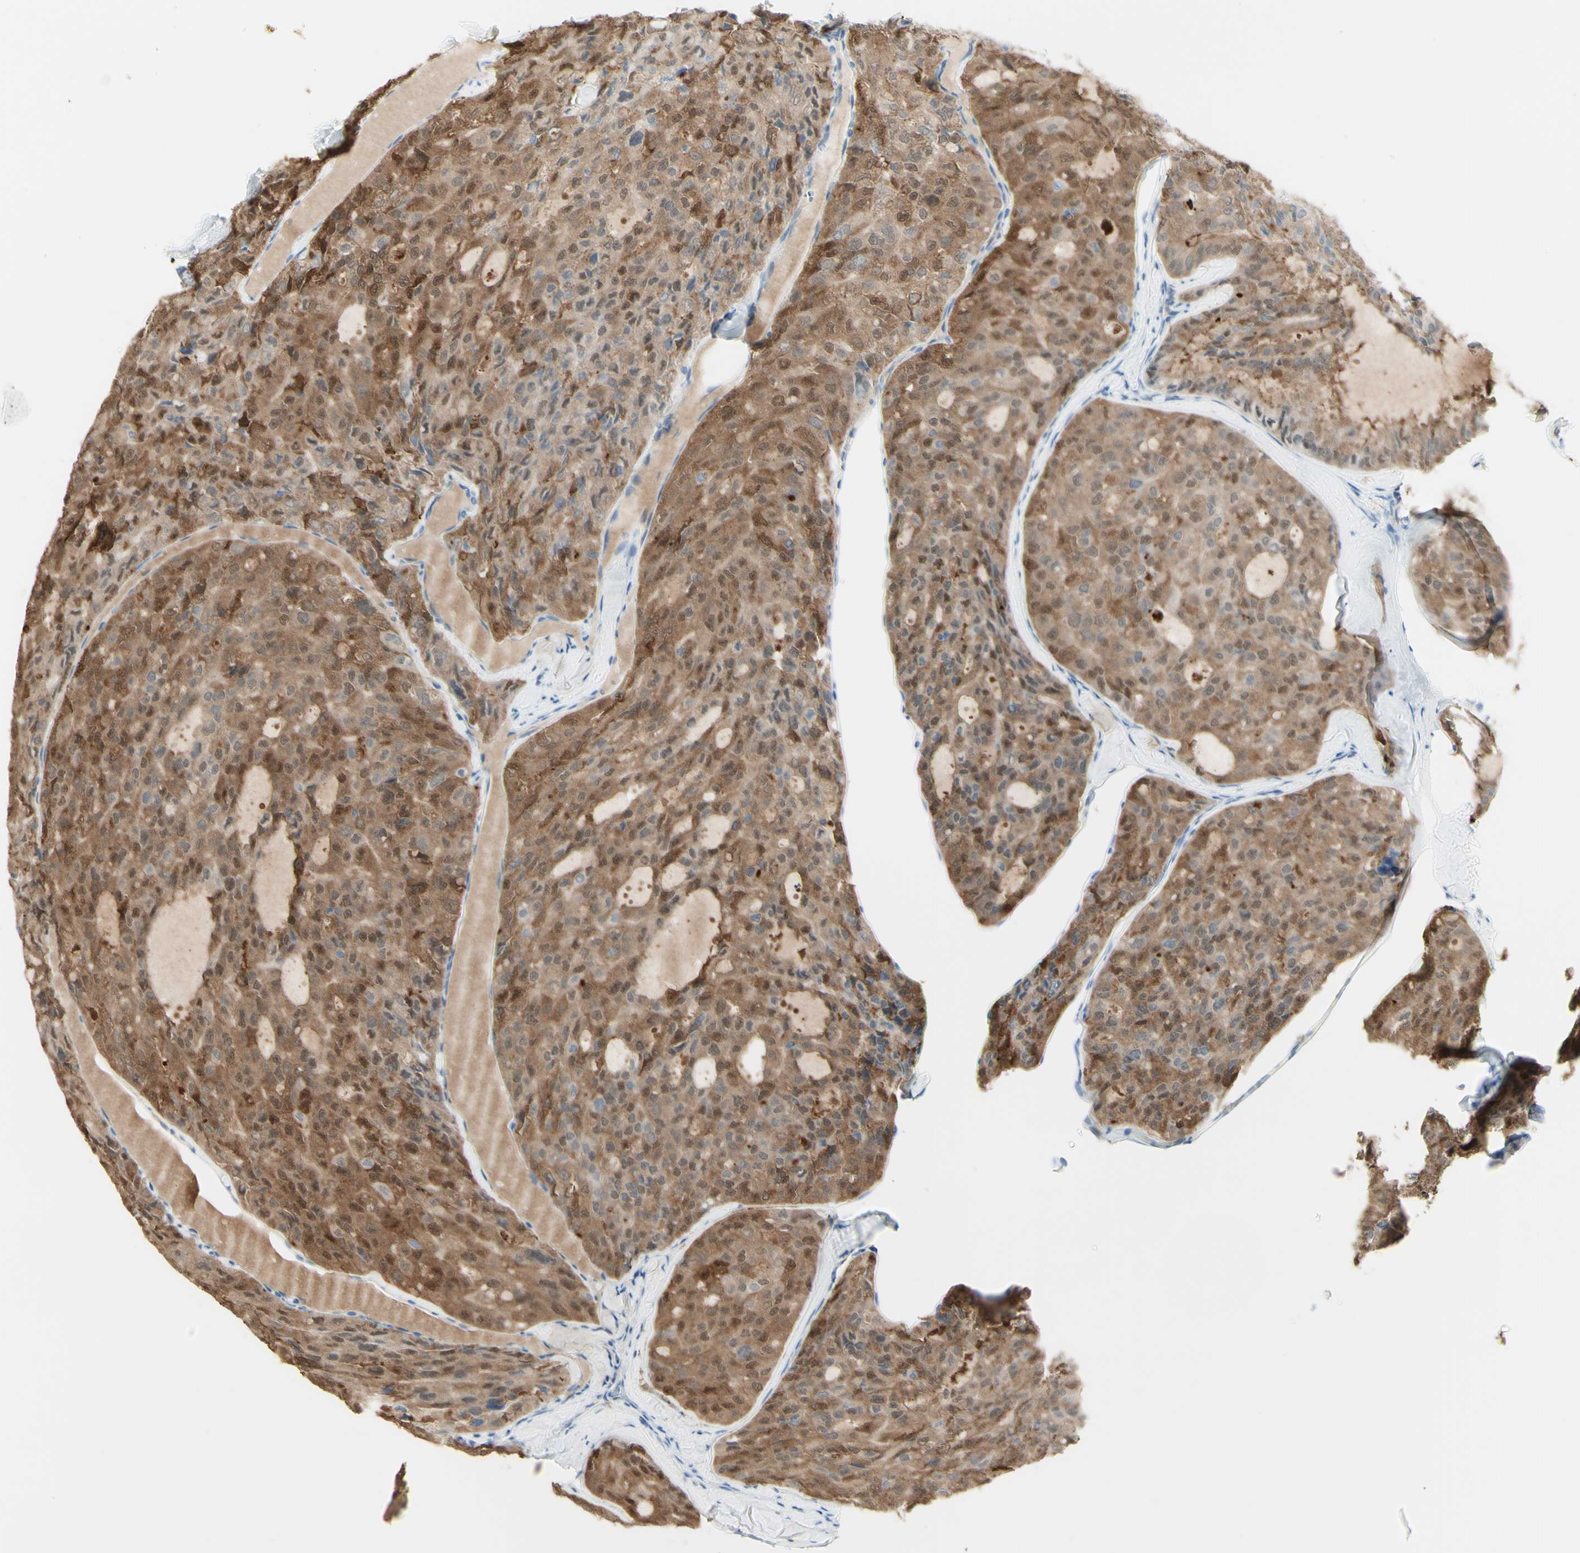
{"staining": {"intensity": "moderate", "quantity": ">75%", "location": "cytoplasmic/membranous"}, "tissue": "thyroid cancer", "cell_type": "Tumor cells", "image_type": "cancer", "snomed": [{"axis": "morphology", "description": "Follicular adenoma carcinoma, NOS"}, {"axis": "topography", "description": "Thyroid gland"}], "caption": "DAB (3,3'-diaminobenzidine) immunohistochemical staining of human thyroid cancer (follicular adenoma carcinoma) reveals moderate cytoplasmic/membranous protein expression in about >75% of tumor cells. (DAB IHC with brightfield microscopy, high magnification).", "gene": "TSPAN1", "patient": {"sex": "male", "age": 75}}